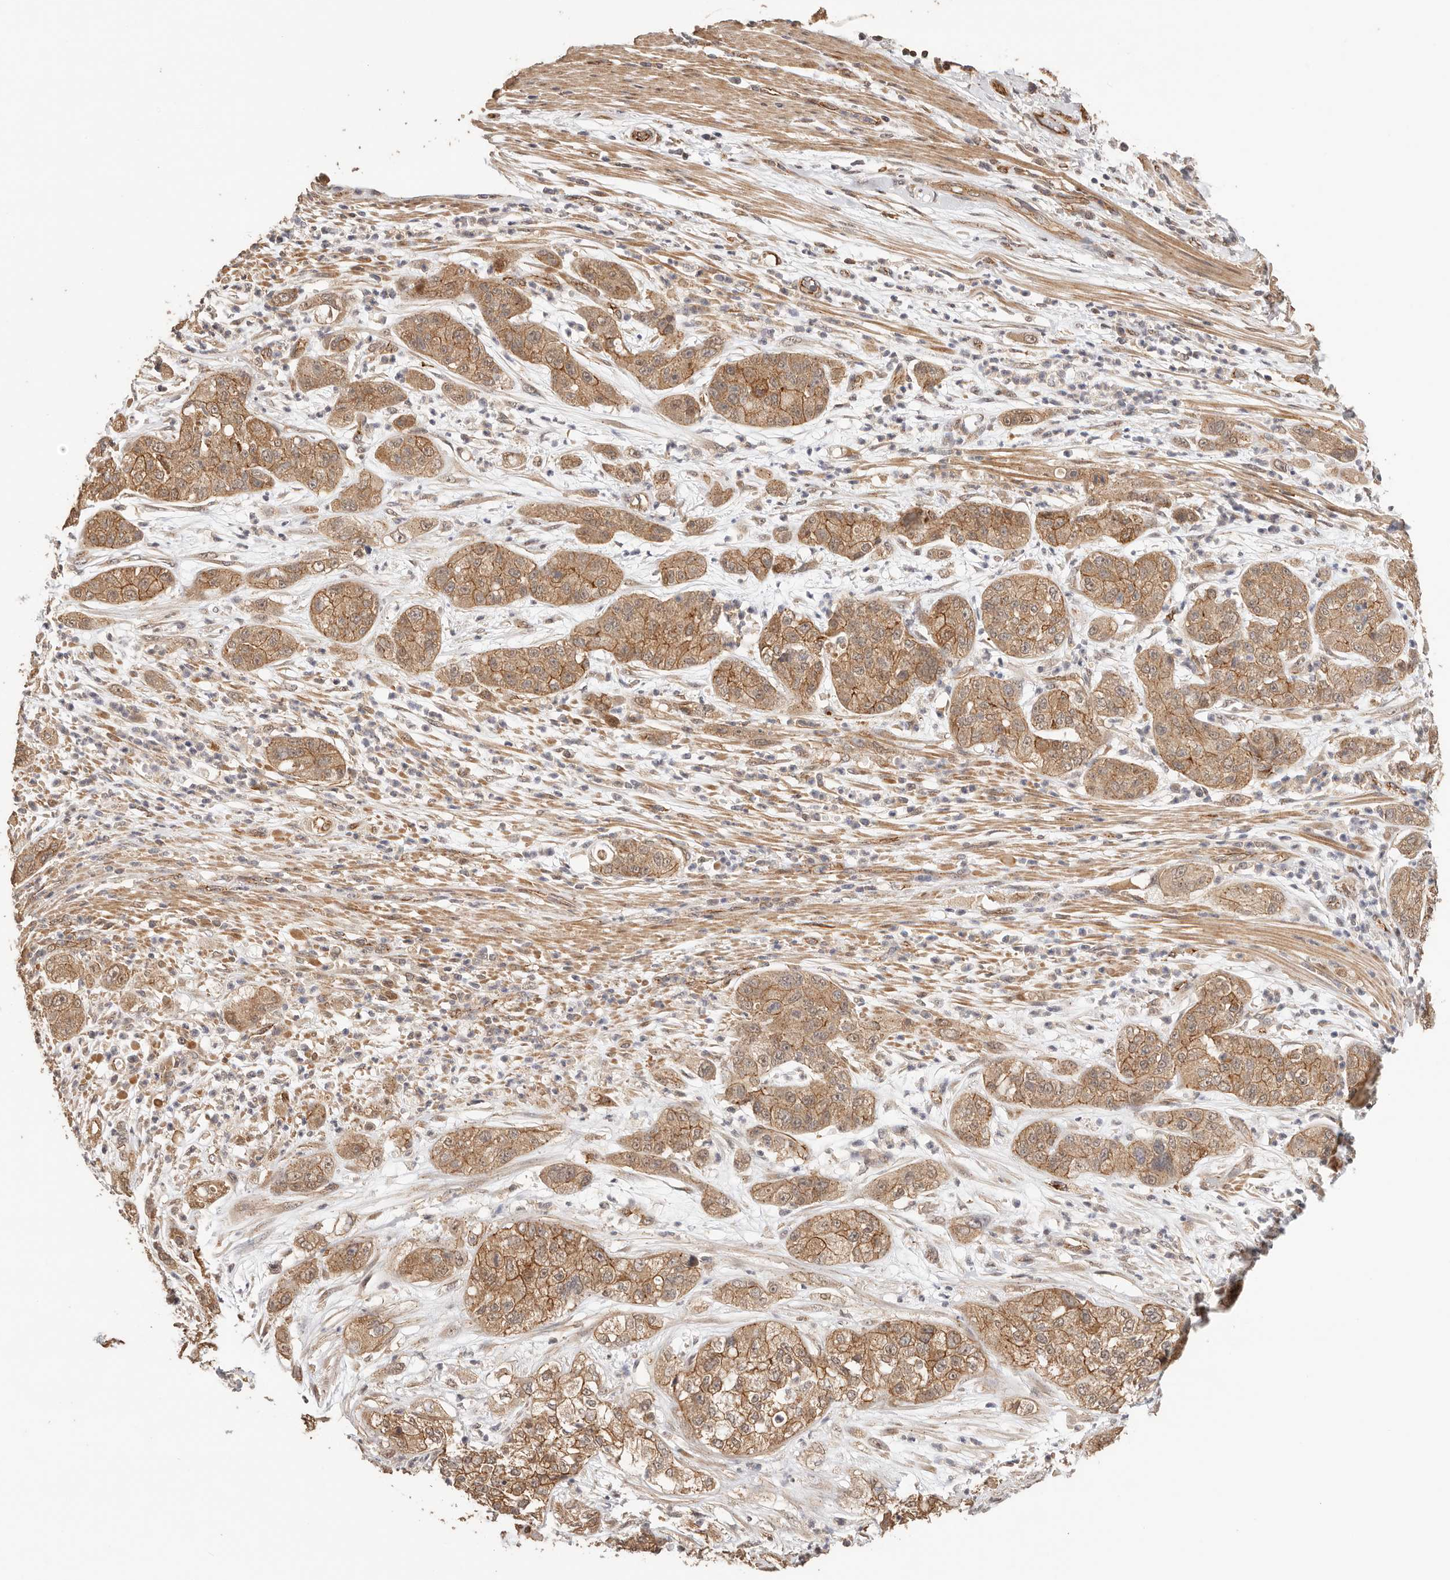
{"staining": {"intensity": "moderate", "quantity": ">75%", "location": "cytoplasmic/membranous"}, "tissue": "pancreatic cancer", "cell_type": "Tumor cells", "image_type": "cancer", "snomed": [{"axis": "morphology", "description": "Adenocarcinoma, NOS"}, {"axis": "topography", "description": "Pancreas"}], "caption": "Adenocarcinoma (pancreatic) stained for a protein exhibits moderate cytoplasmic/membranous positivity in tumor cells. (brown staining indicates protein expression, while blue staining denotes nuclei).", "gene": "AFDN", "patient": {"sex": "female", "age": 78}}